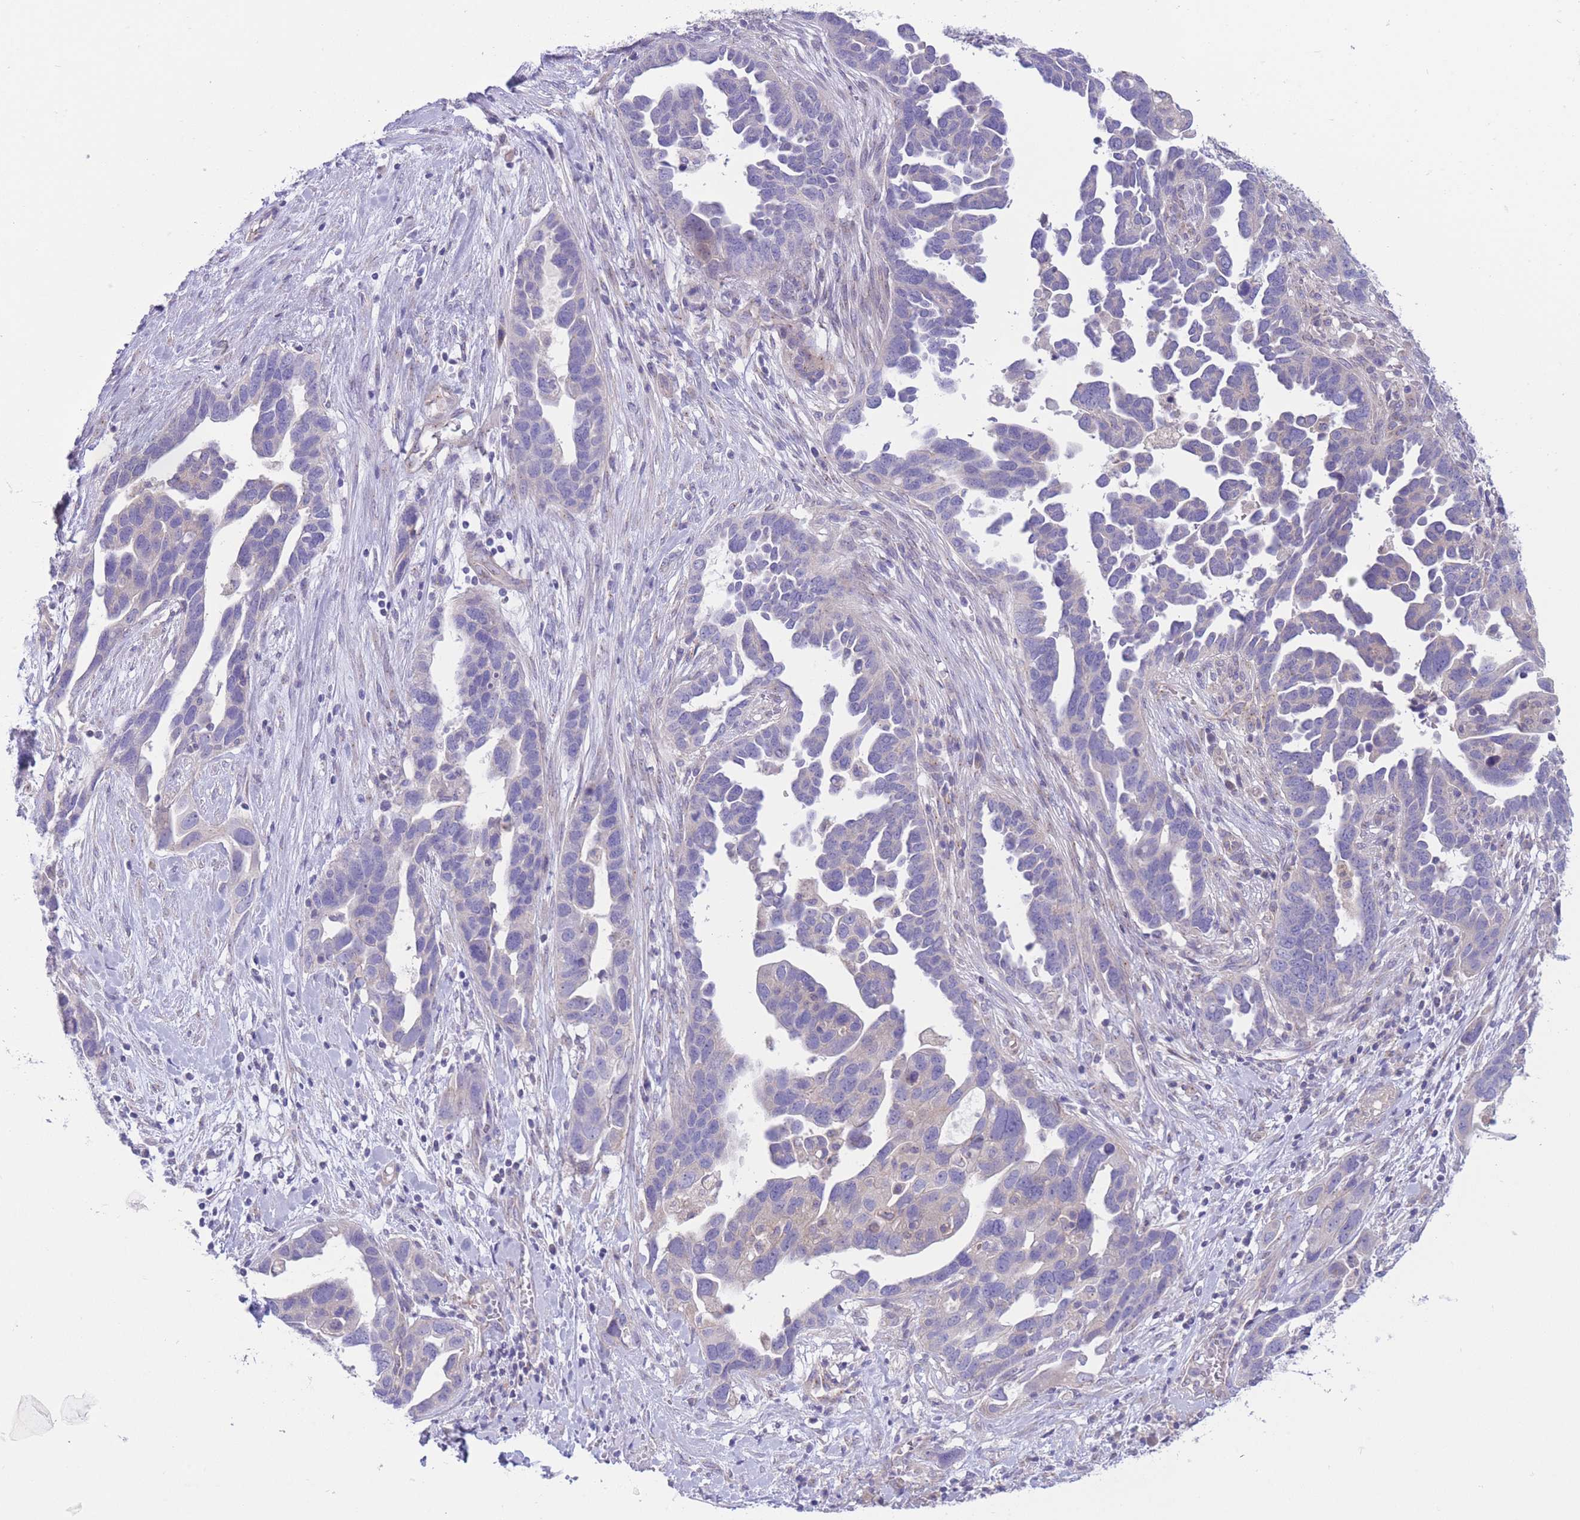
{"staining": {"intensity": "negative", "quantity": "none", "location": "none"}, "tissue": "ovarian cancer", "cell_type": "Tumor cells", "image_type": "cancer", "snomed": [{"axis": "morphology", "description": "Cystadenocarcinoma, serous, NOS"}, {"axis": "topography", "description": "Ovary"}], "caption": "Immunohistochemical staining of ovarian cancer reveals no significant expression in tumor cells.", "gene": "ALS2CL", "patient": {"sex": "female", "age": 54}}